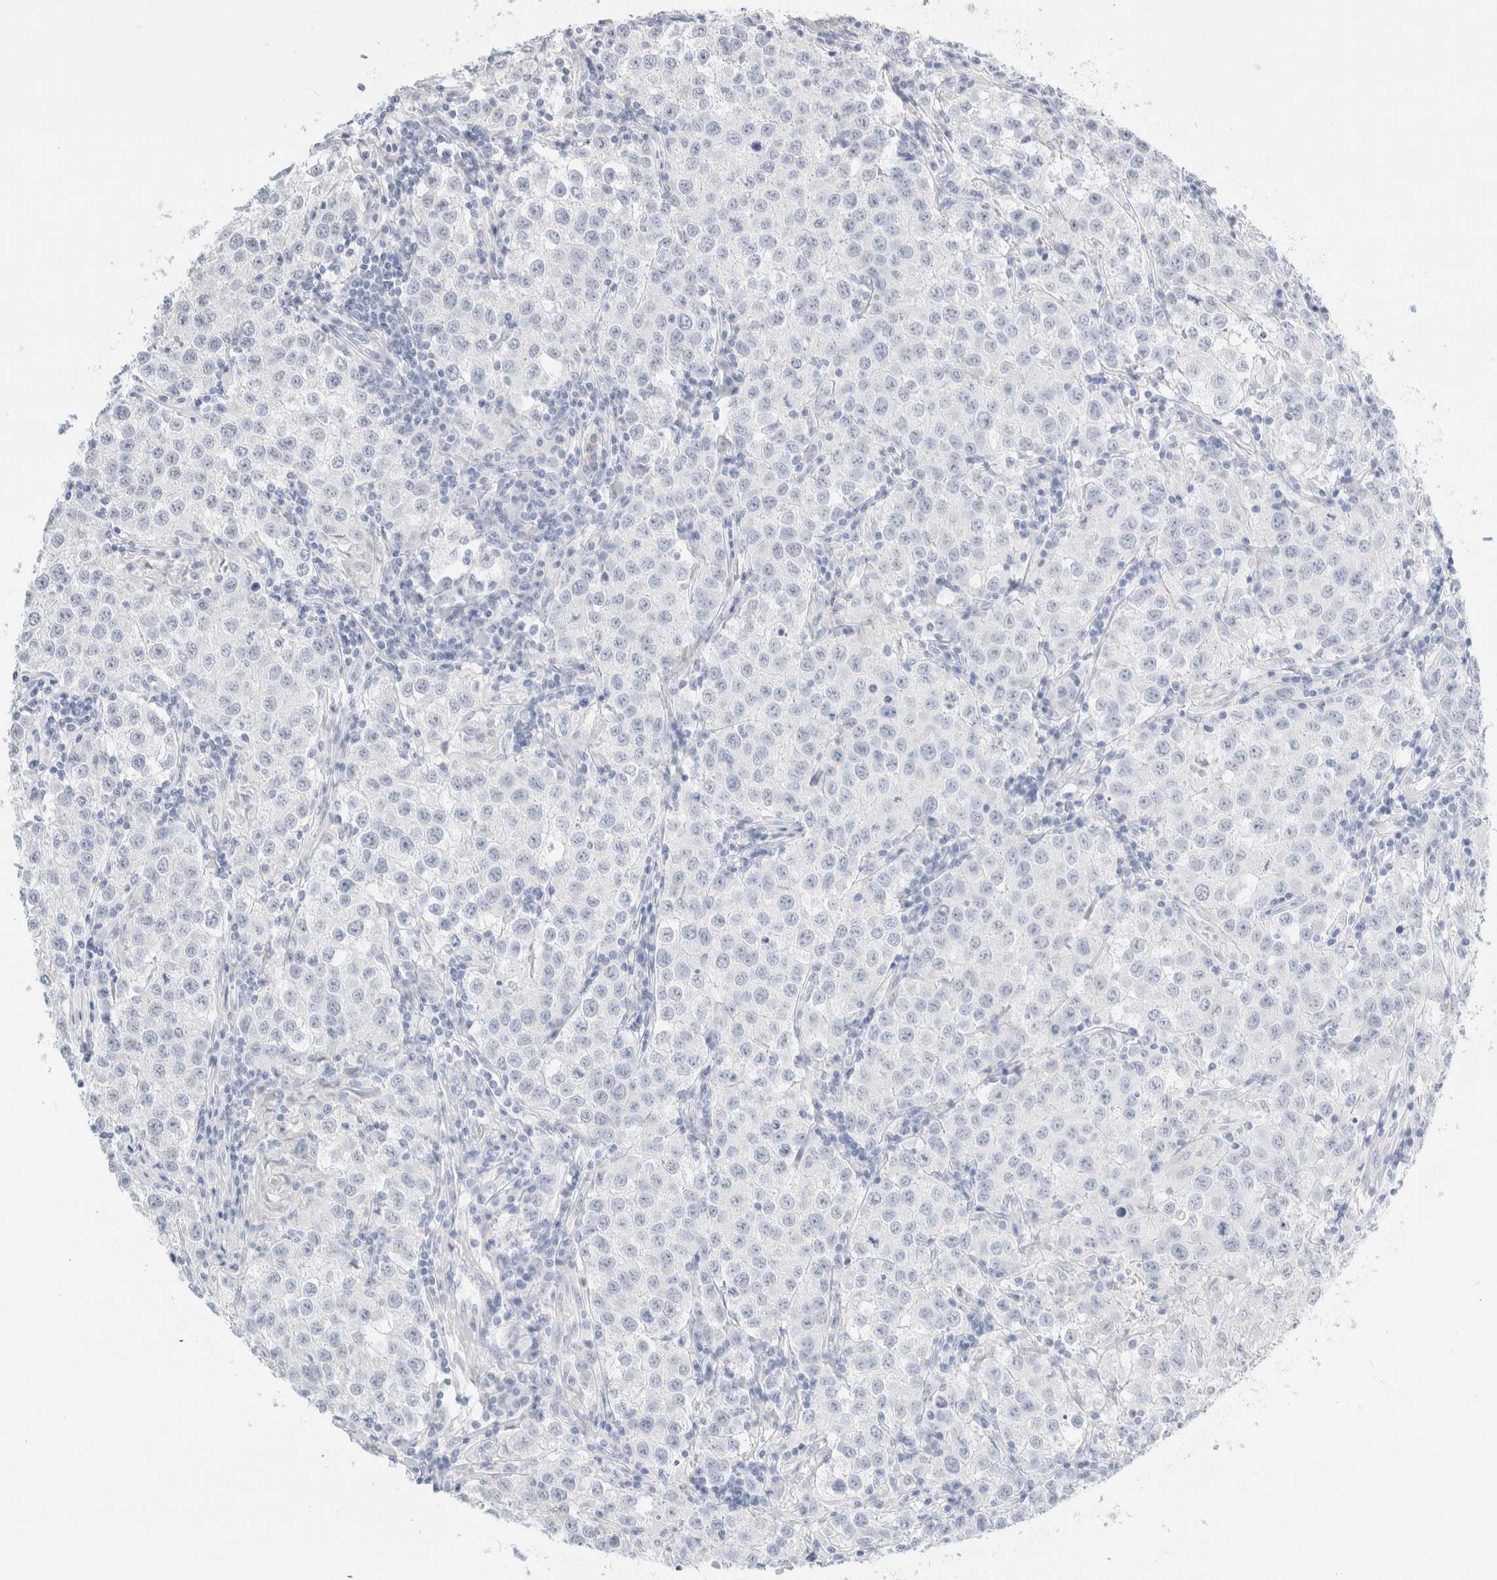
{"staining": {"intensity": "negative", "quantity": "none", "location": "none"}, "tissue": "testis cancer", "cell_type": "Tumor cells", "image_type": "cancer", "snomed": [{"axis": "morphology", "description": "Seminoma, NOS"}, {"axis": "morphology", "description": "Carcinoma, Embryonal, NOS"}, {"axis": "topography", "description": "Testis"}], "caption": "High magnification brightfield microscopy of testis cancer stained with DAB (3,3'-diaminobenzidine) (brown) and counterstained with hematoxylin (blue): tumor cells show no significant positivity.", "gene": "ARG1", "patient": {"sex": "male", "age": 43}}